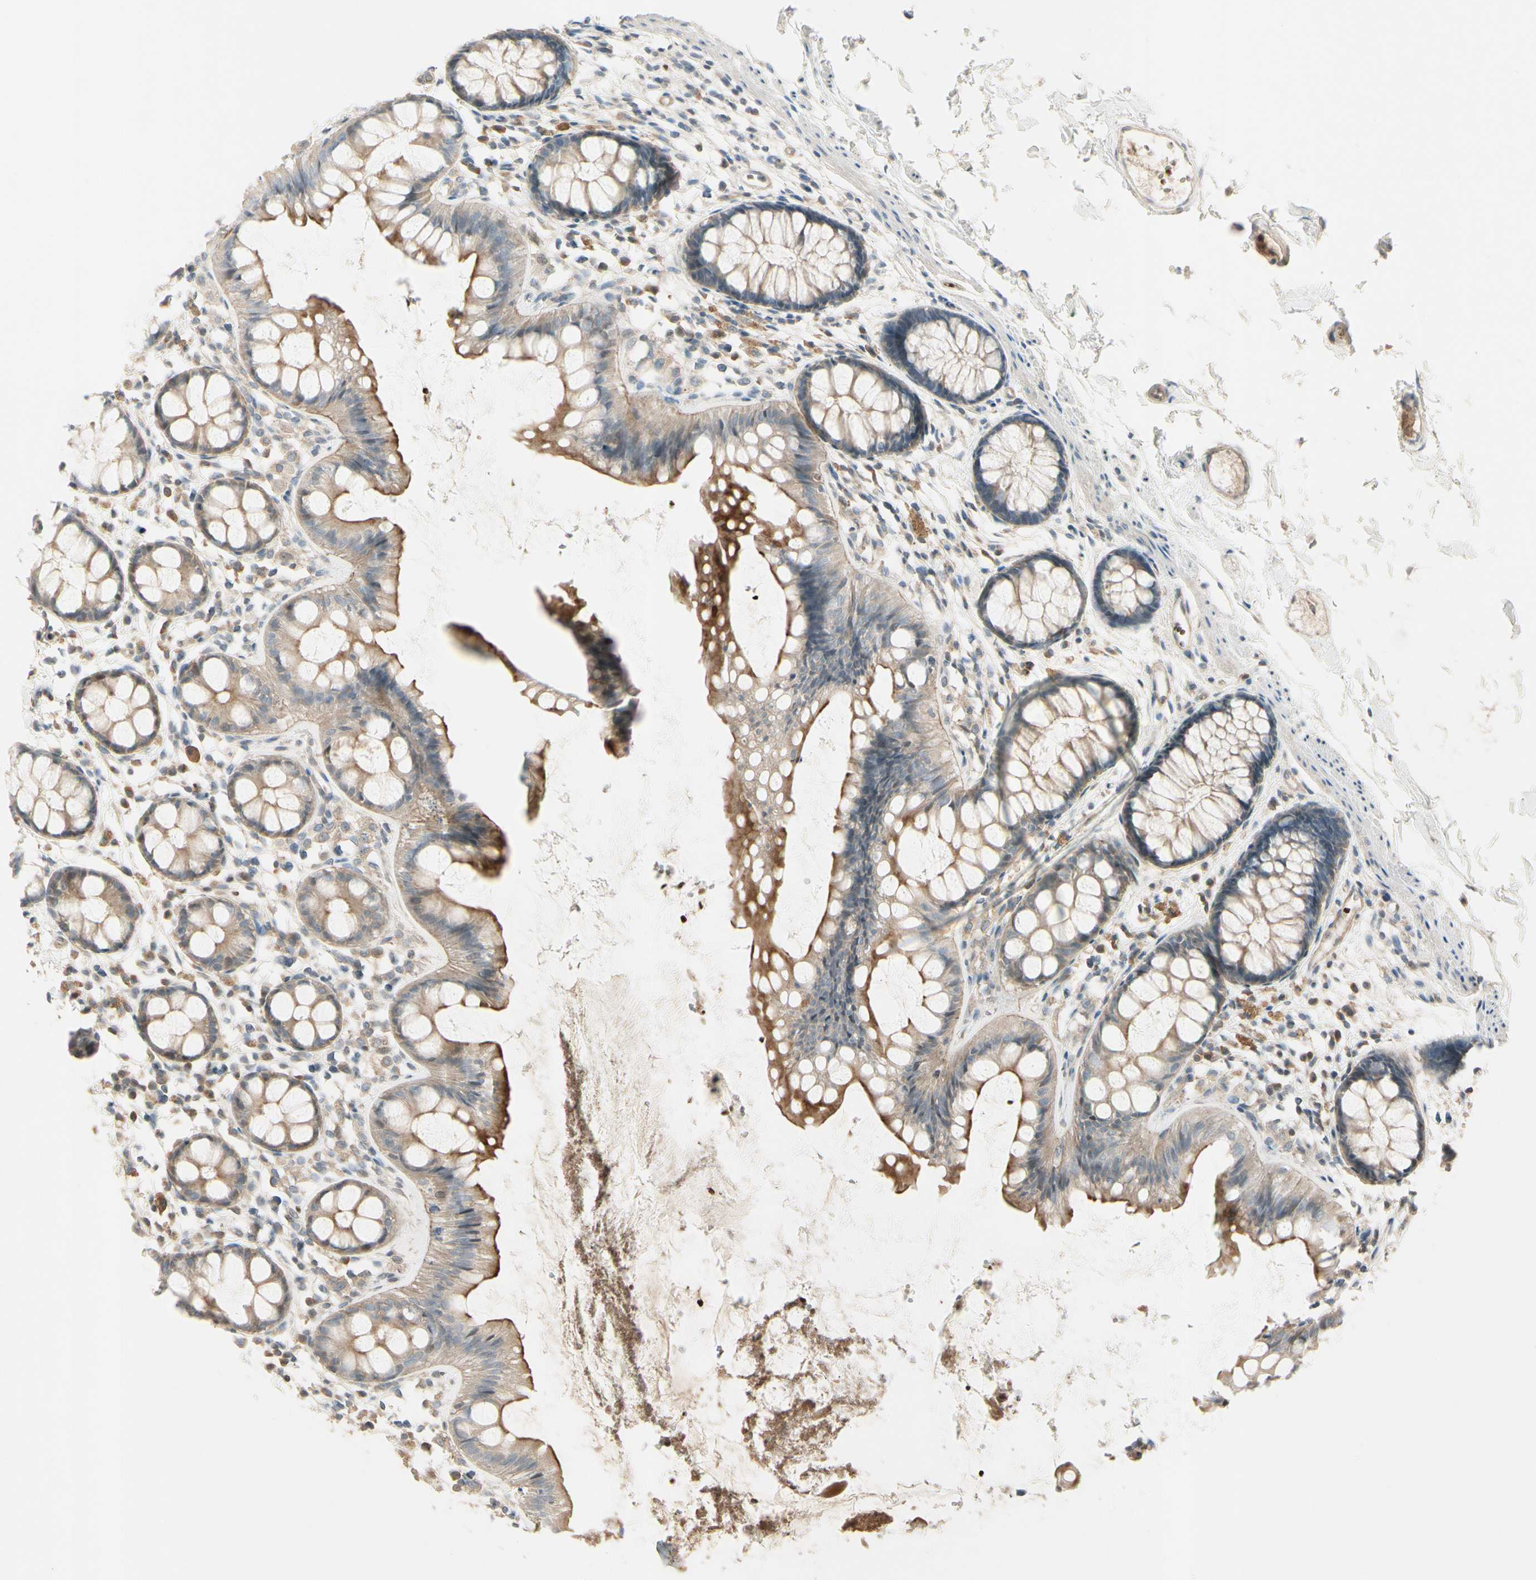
{"staining": {"intensity": "moderate", "quantity": ">75%", "location": "cytoplasmic/membranous"}, "tissue": "rectum", "cell_type": "Glandular cells", "image_type": "normal", "snomed": [{"axis": "morphology", "description": "Normal tissue, NOS"}, {"axis": "topography", "description": "Rectum"}], "caption": "Immunohistochemical staining of unremarkable human rectum exhibits moderate cytoplasmic/membranous protein staining in about >75% of glandular cells. (DAB (3,3'-diaminobenzidine) = brown stain, brightfield microscopy at high magnification).", "gene": "PPP3CB", "patient": {"sex": "female", "age": 66}}